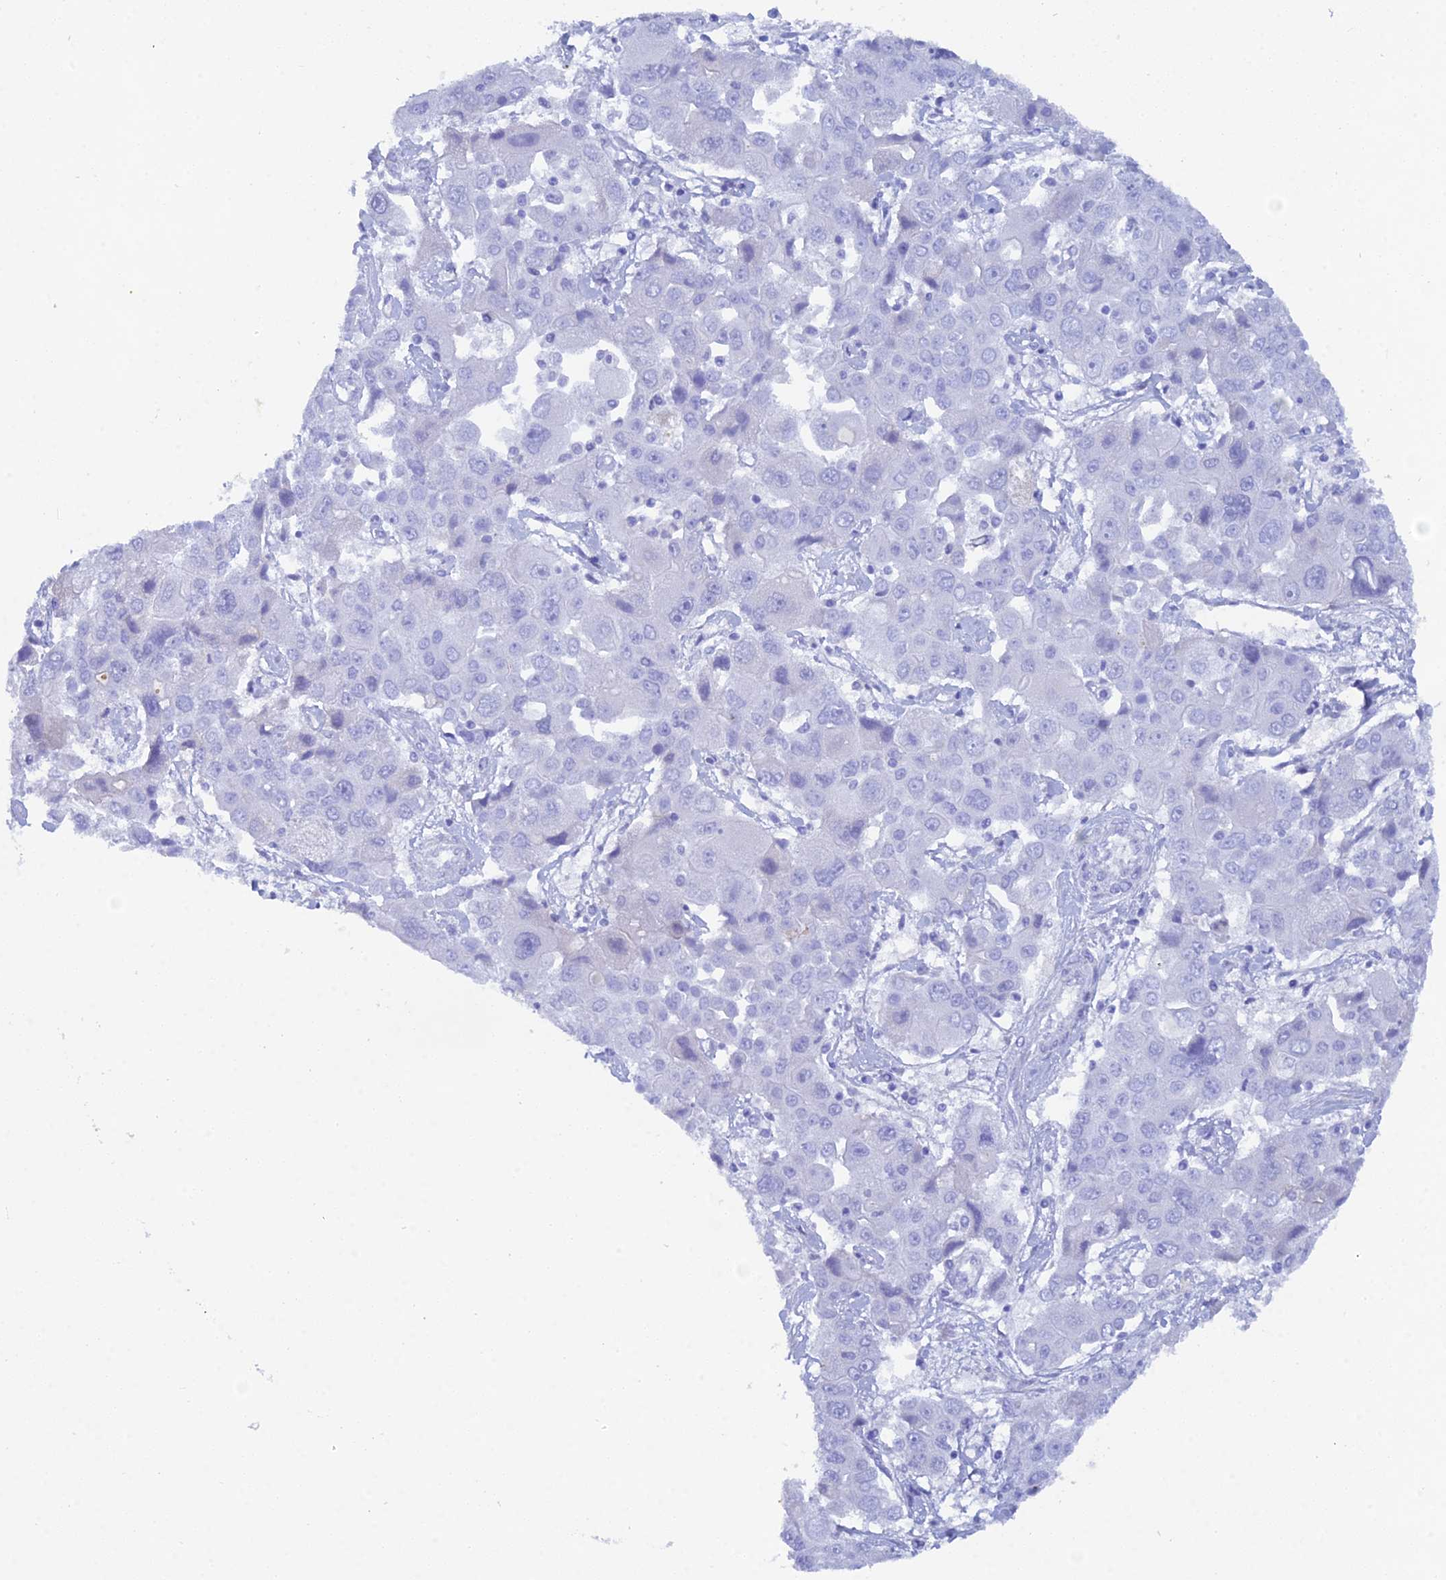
{"staining": {"intensity": "negative", "quantity": "none", "location": "none"}, "tissue": "liver cancer", "cell_type": "Tumor cells", "image_type": "cancer", "snomed": [{"axis": "morphology", "description": "Cholangiocarcinoma"}, {"axis": "topography", "description": "Liver"}], "caption": "Tumor cells show no significant protein staining in liver cancer.", "gene": "REG1A", "patient": {"sex": "male", "age": 67}}